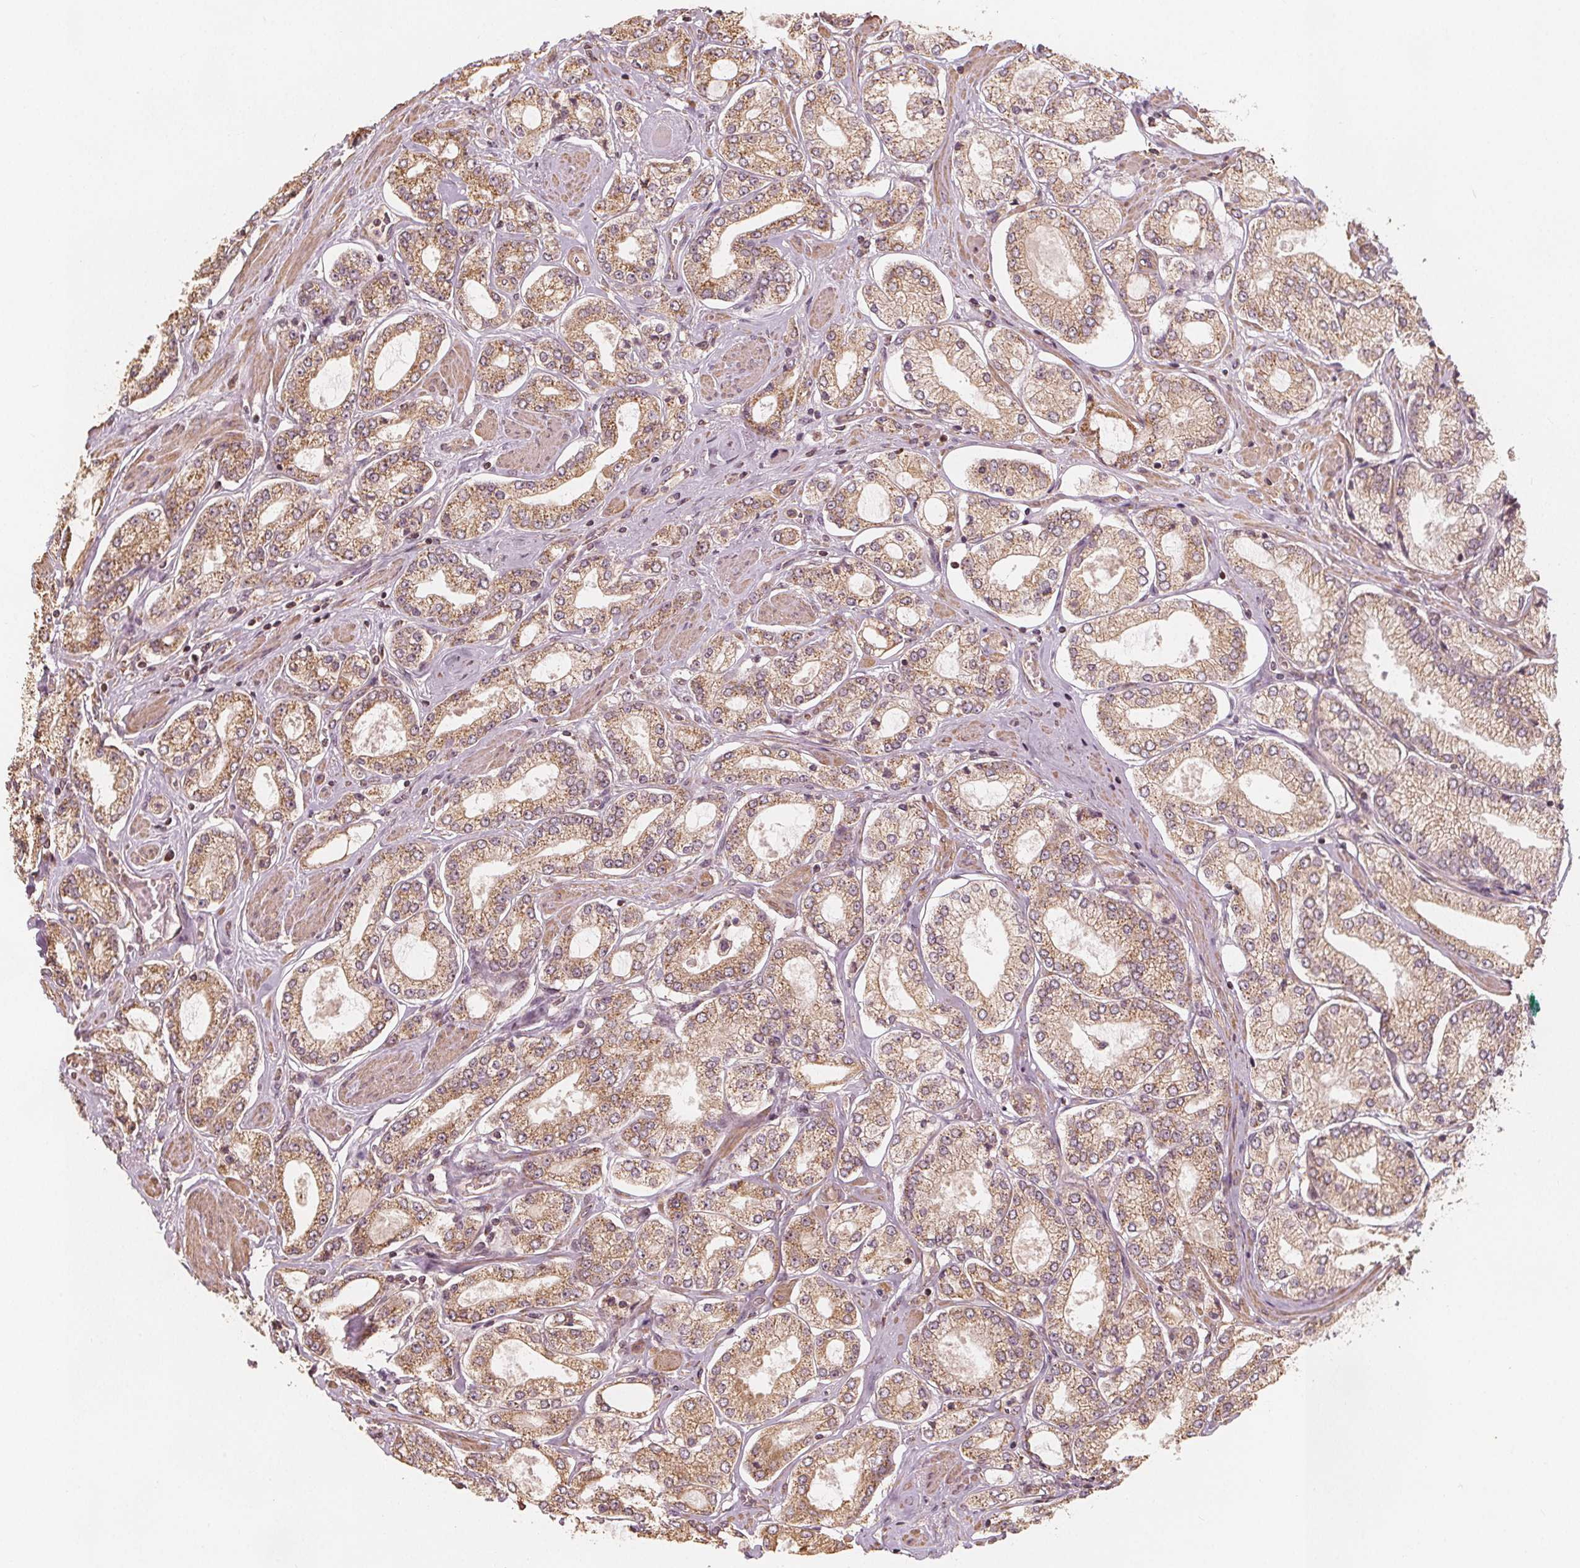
{"staining": {"intensity": "moderate", "quantity": ">75%", "location": "cytoplasmic/membranous"}, "tissue": "prostate cancer", "cell_type": "Tumor cells", "image_type": "cancer", "snomed": [{"axis": "morphology", "description": "Adenocarcinoma, High grade"}, {"axis": "topography", "description": "Prostate"}], "caption": "There is medium levels of moderate cytoplasmic/membranous expression in tumor cells of high-grade adenocarcinoma (prostate), as demonstrated by immunohistochemical staining (brown color).", "gene": "PEX26", "patient": {"sex": "male", "age": 68}}